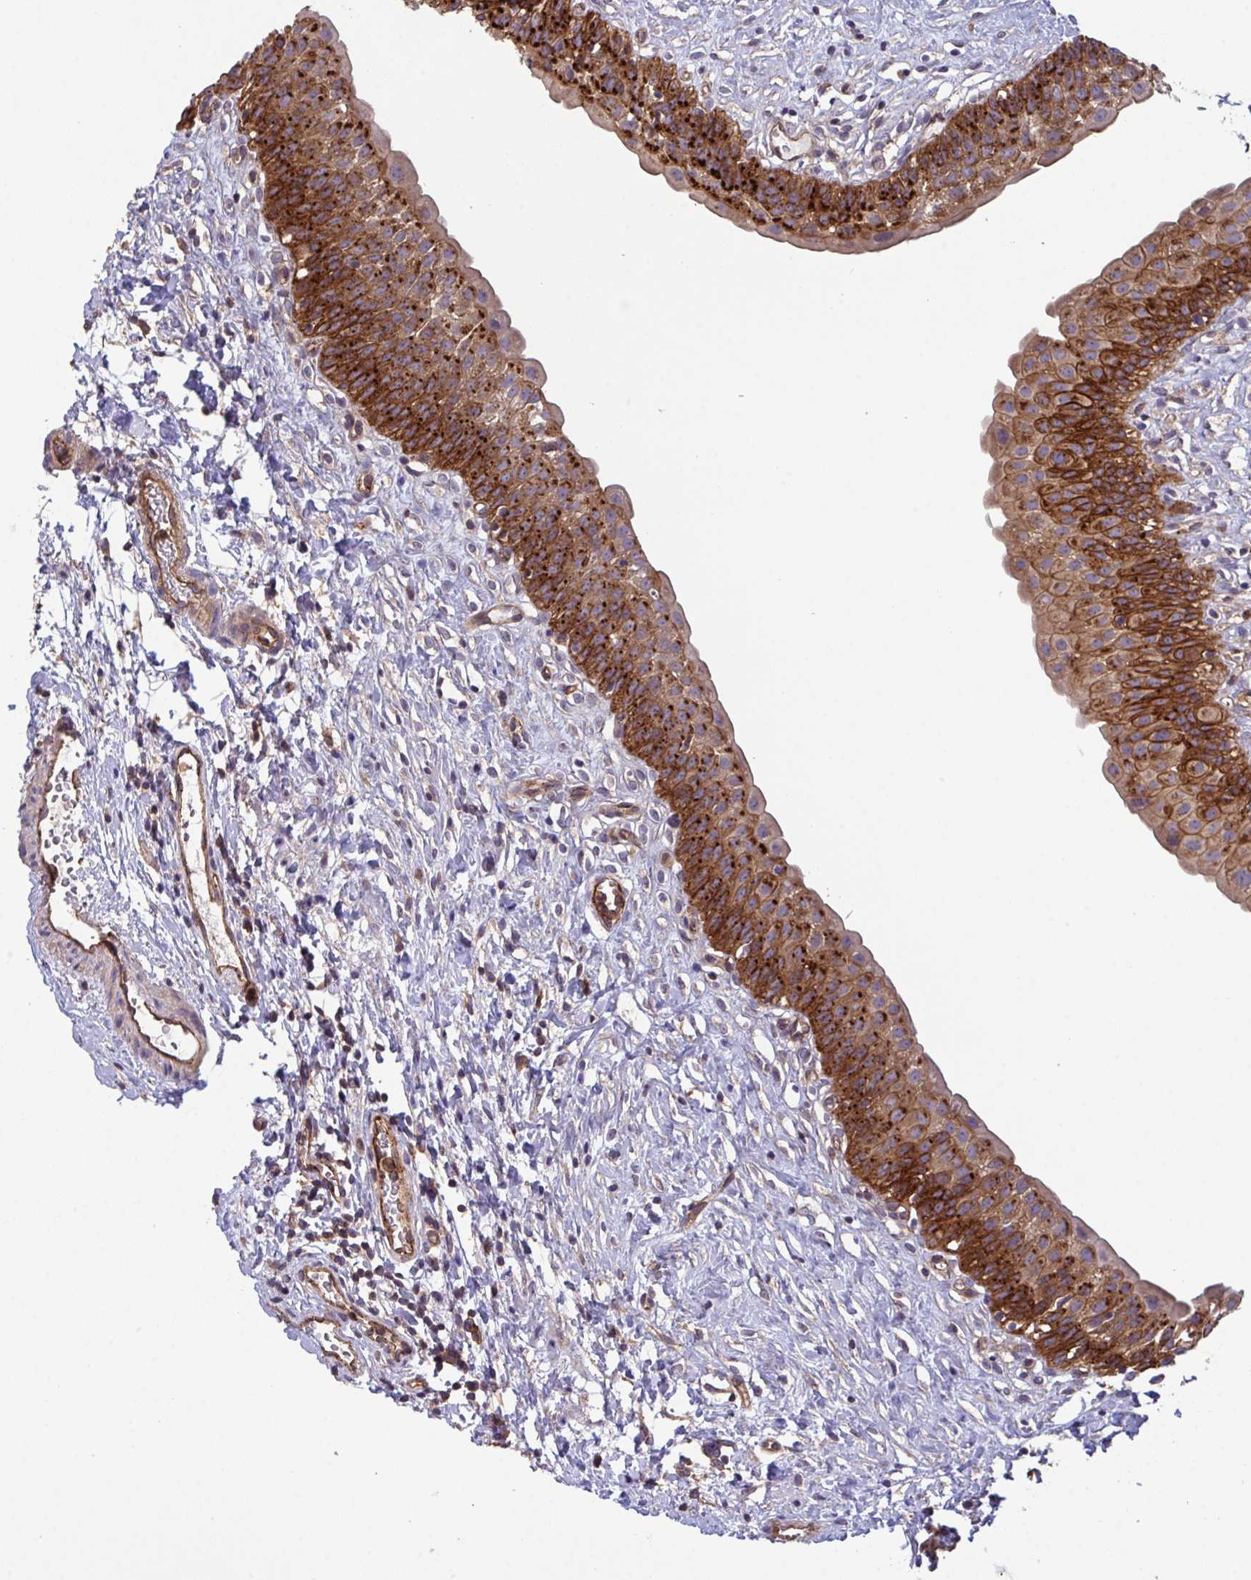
{"staining": {"intensity": "strong", "quantity": ">75%", "location": "cytoplasmic/membranous"}, "tissue": "urinary bladder", "cell_type": "Urothelial cells", "image_type": "normal", "snomed": [{"axis": "morphology", "description": "Normal tissue, NOS"}, {"axis": "topography", "description": "Urinary bladder"}], "caption": "Urinary bladder stained with a brown dye demonstrates strong cytoplasmic/membranous positive staining in about >75% of urothelial cells.", "gene": "C4orf36", "patient": {"sex": "male", "age": 51}}